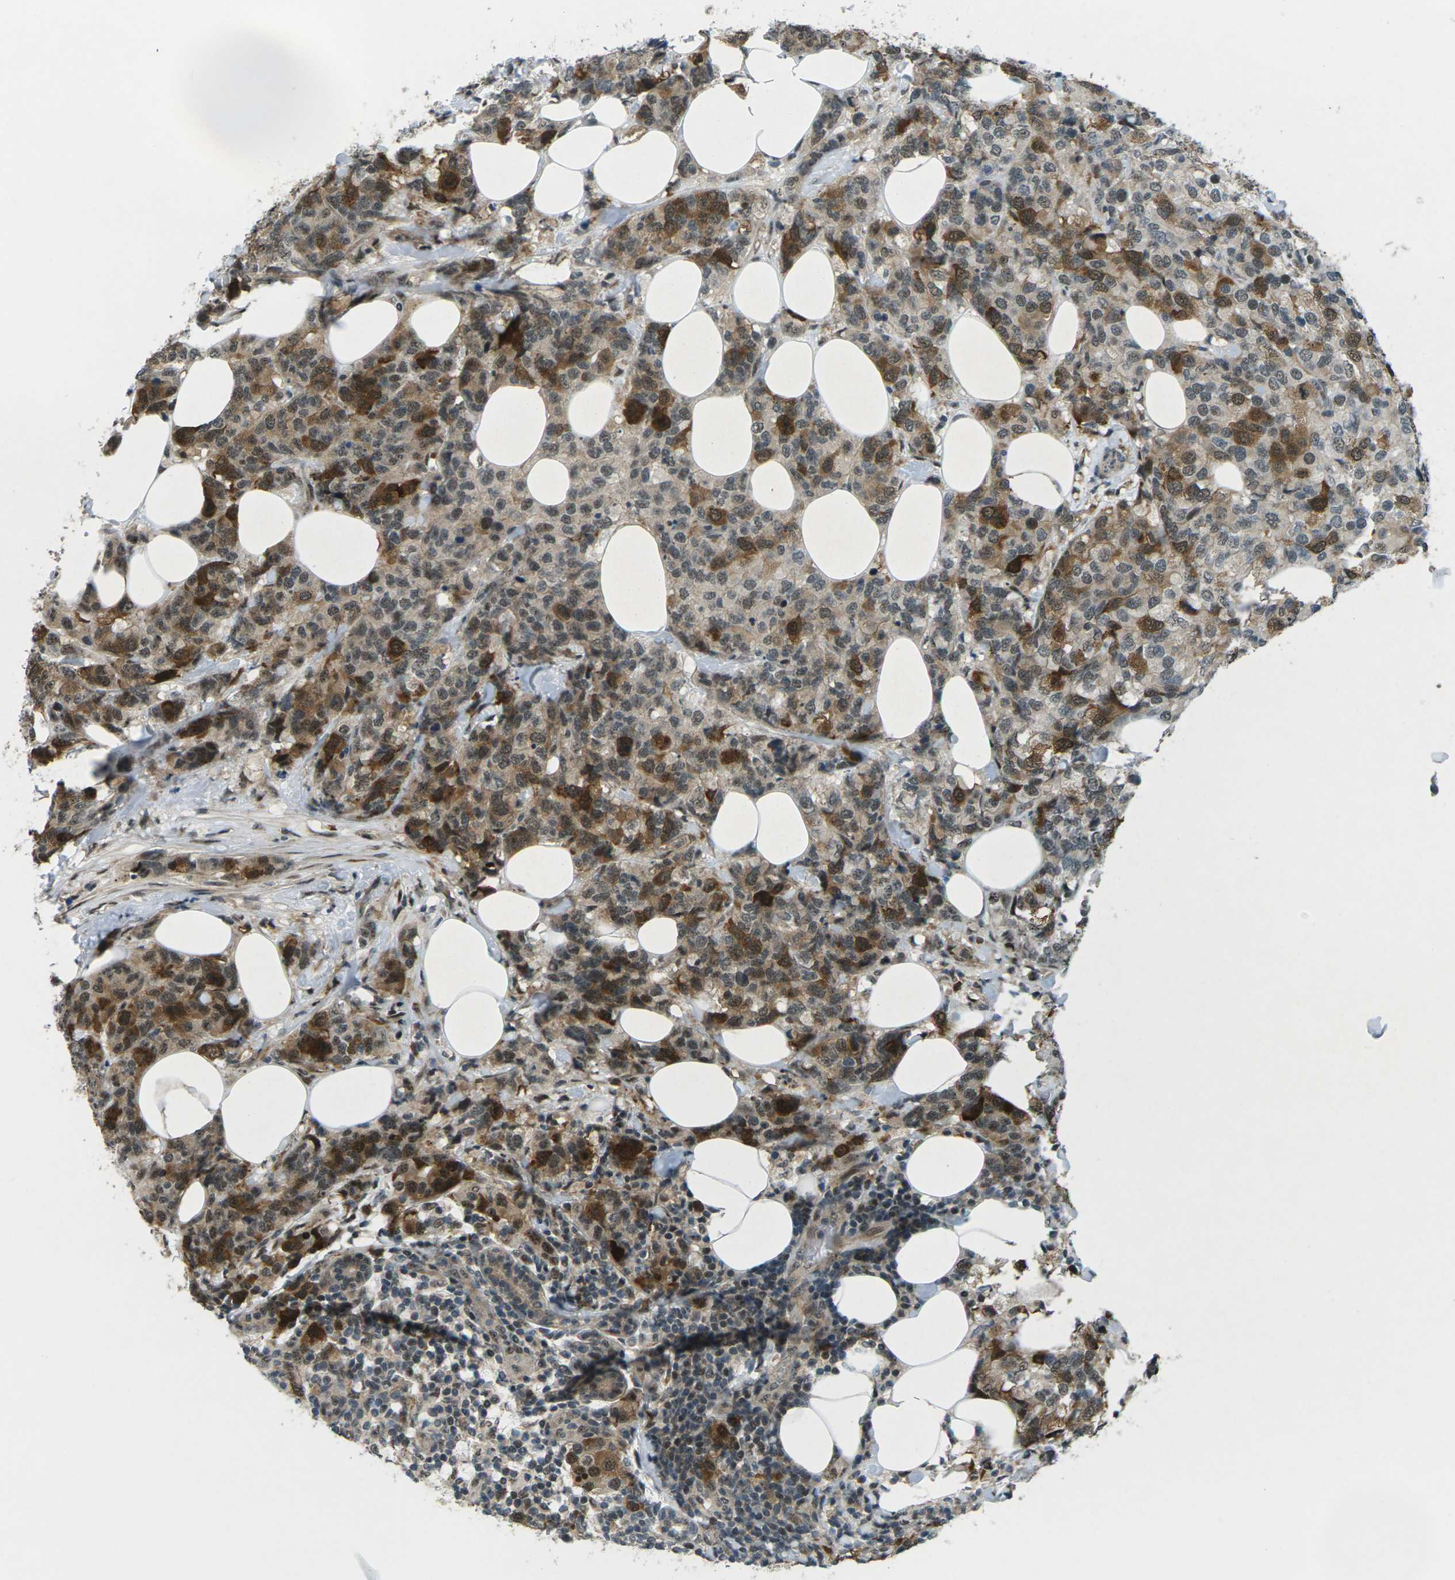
{"staining": {"intensity": "strong", "quantity": ">75%", "location": "cytoplasmic/membranous,nuclear"}, "tissue": "breast cancer", "cell_type": "Tumor cells", "image_type": "cancer", "snomed": [{"axis": "morphology", "description": "Lobular carcinoma"}, {"axis": "topography", "description": "Breast"}], "caption": "Breast cancer (lobular carcinoma) was stained to show a protein in brown. There is high levels of strong cytoplasmic/membranous and nuclear positivity in about >75% of tumor cells. Using DAB (brown) and hematoxylin (blue) stains, captured at high magnification using brightfield microscopy.", "gene": "UBE2S", "patient": {"sex": "female", "age": 59}}